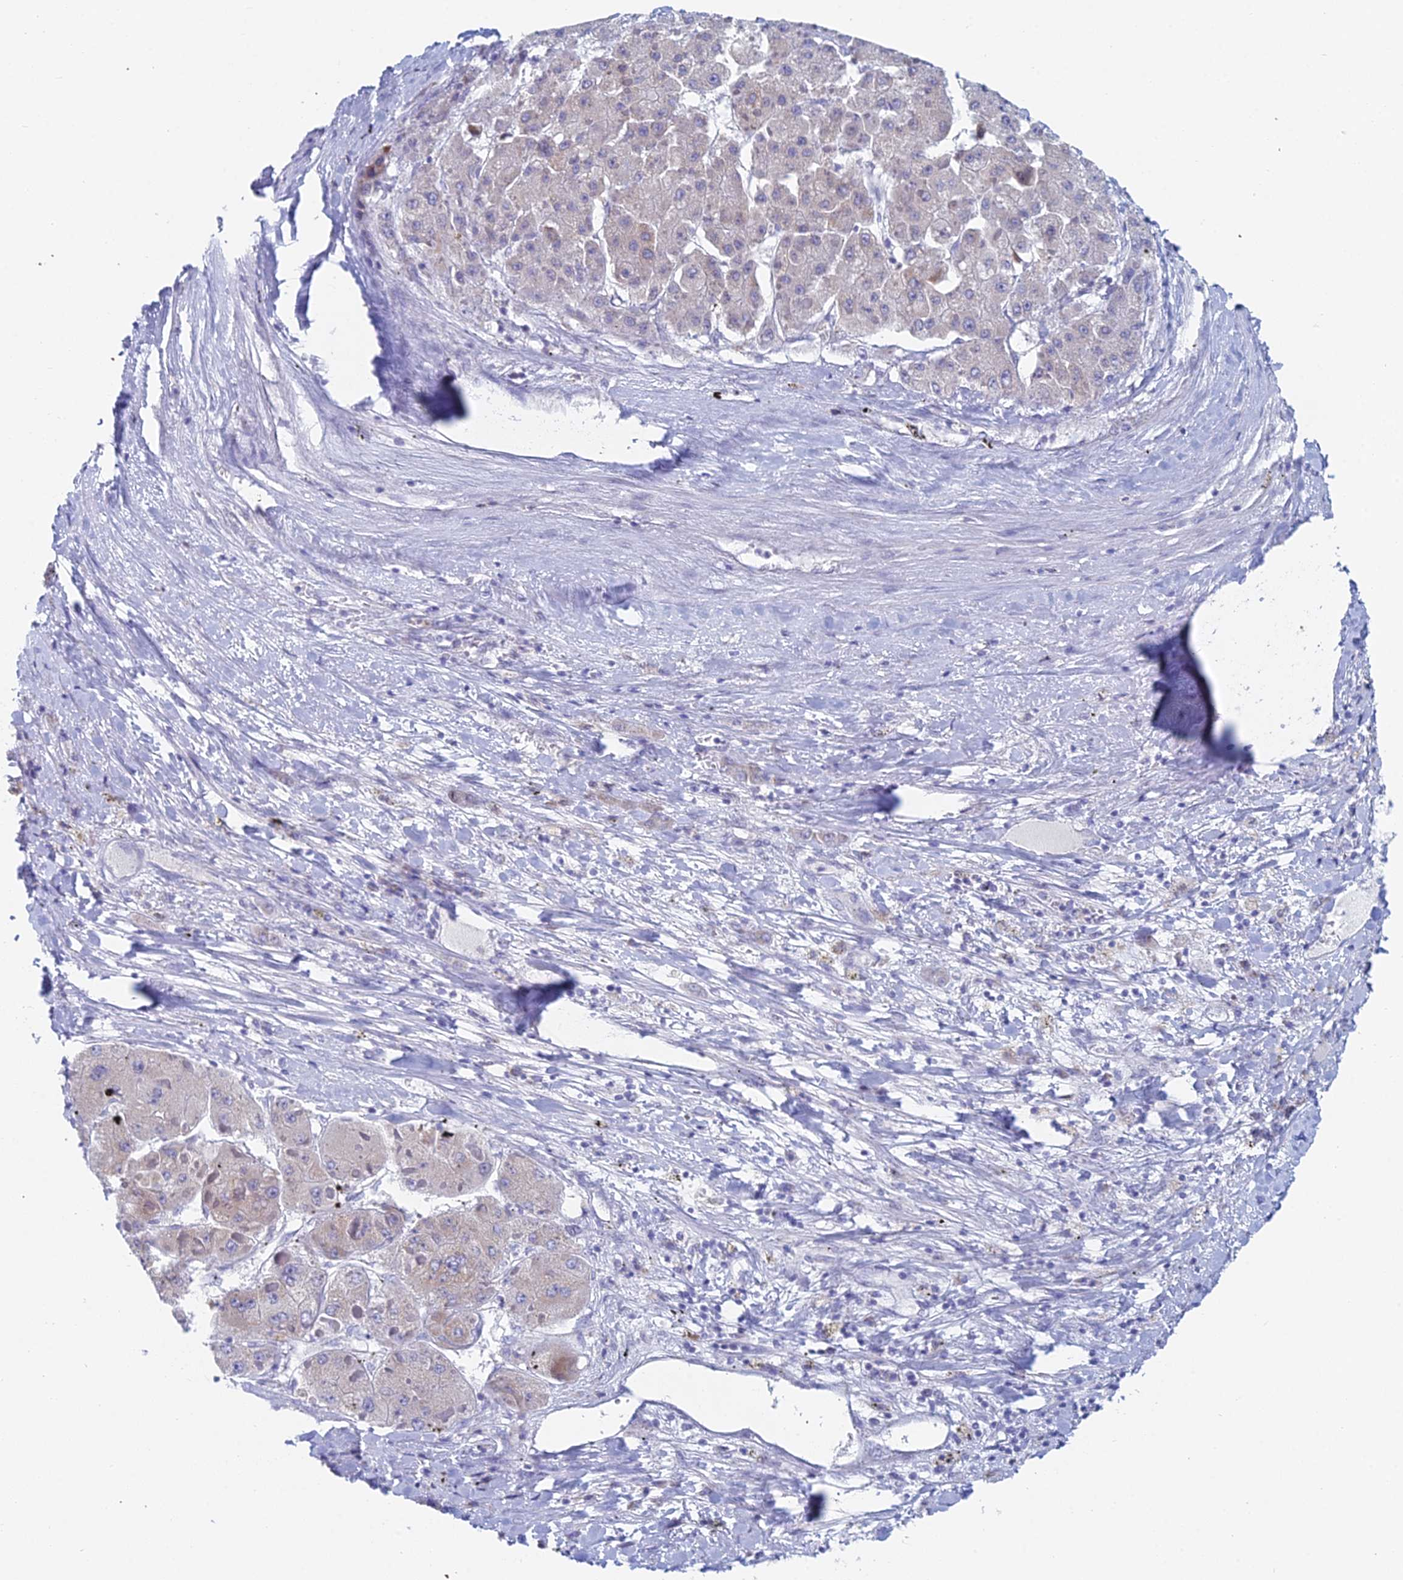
{"staining": {"intensity": "weak", "quantity": "<25%", "location": "cytoplasmic/membranous"}, "tissue": "liver cancer", "cell_type": "Tumor cells", "image_type": "cancer", "snomed": [{"axis": "morphology", "description": "Carcinoma, Hepatocellular, NOS"}, {"axis": "topography", "description": "Liver"}], "caption": "DAB immunohistochemical staining of liver cancer reveals no significant expression in tumor cells.", "gene": "ACSM1", "patient": {"sex": "female", "age": 73}}